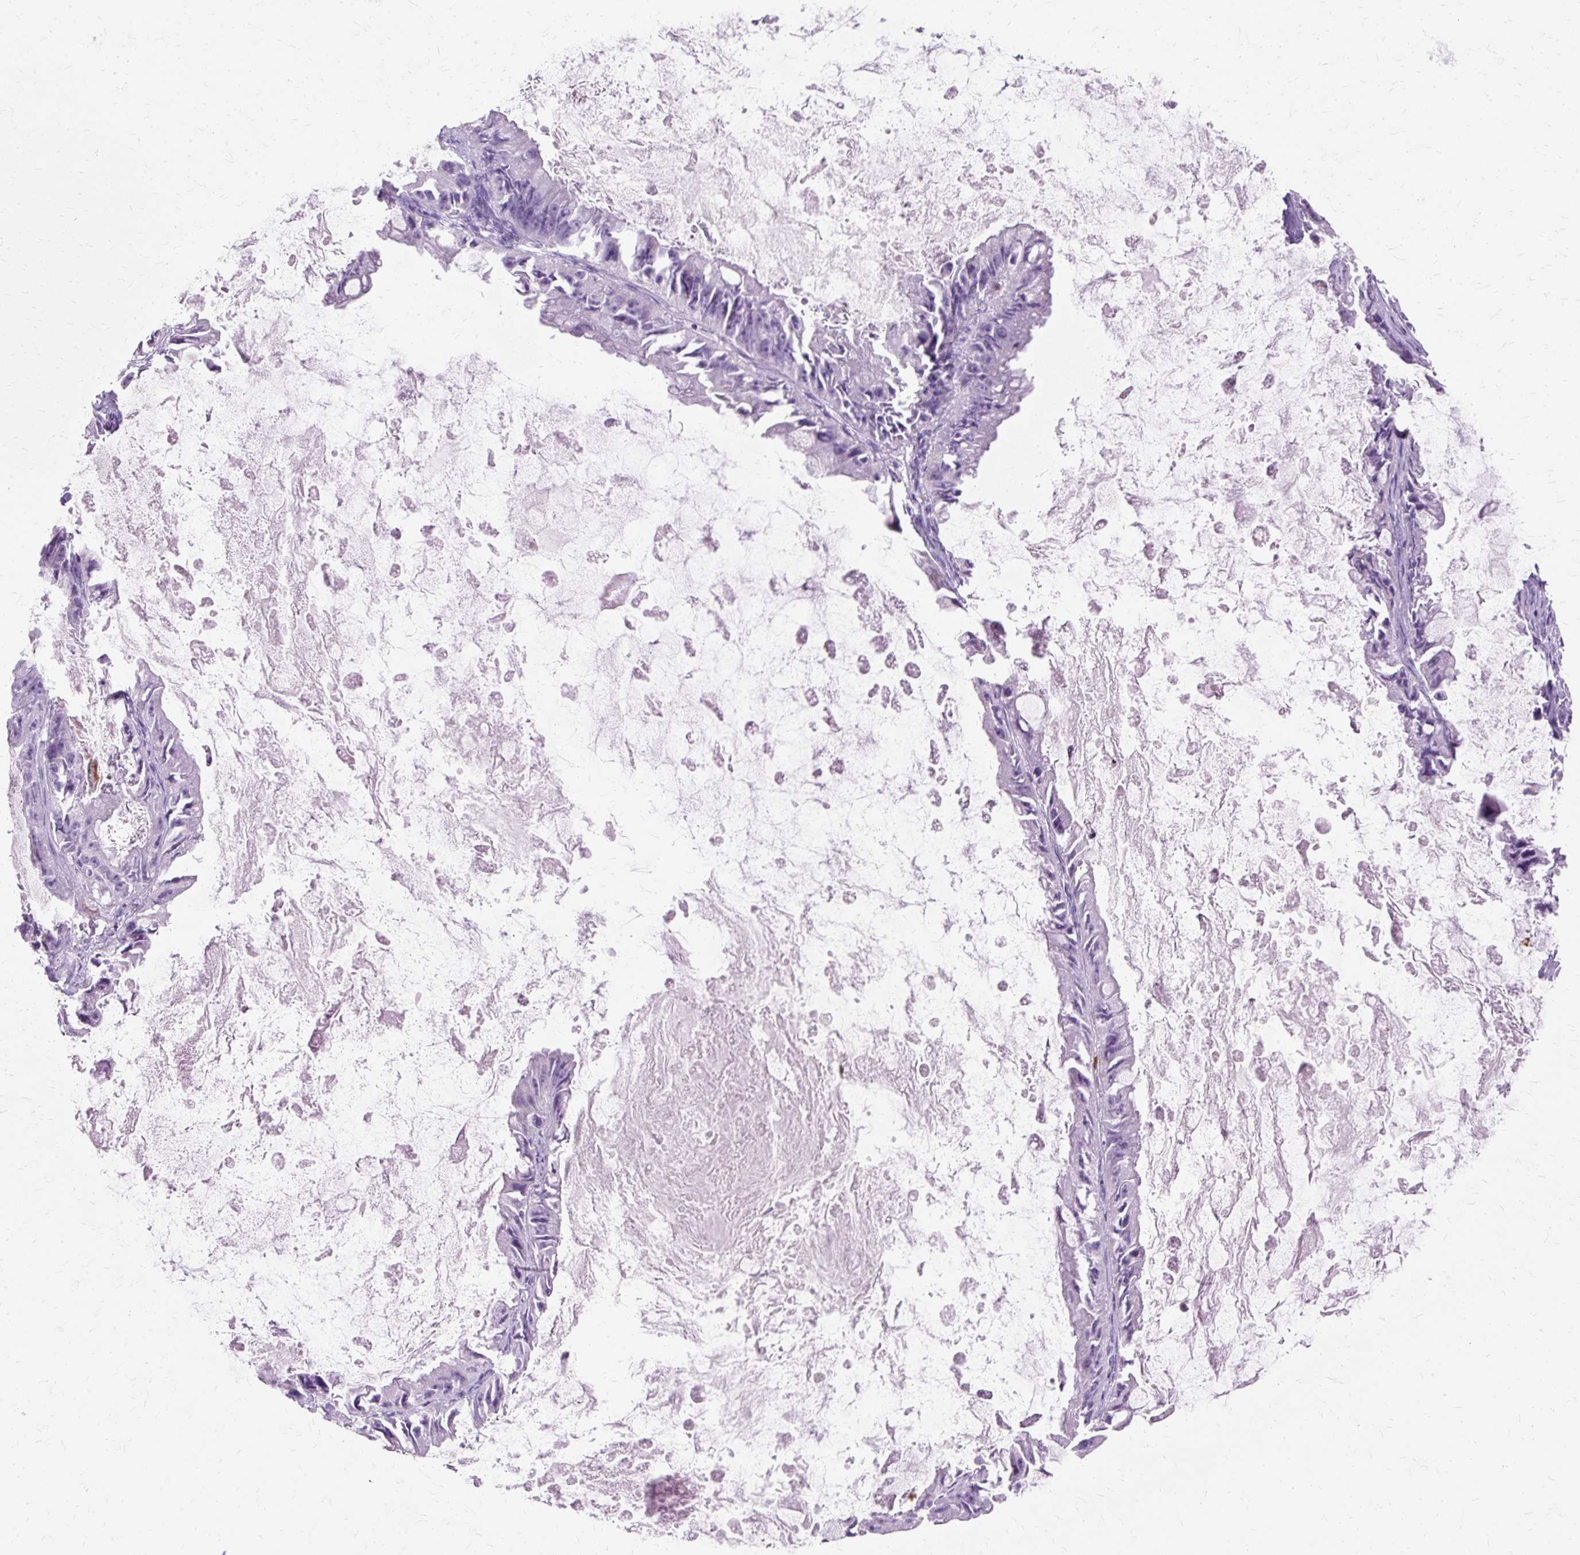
{"staining": {"intensity": "negative", "quantity": "none", "location": "none"}, "tissue": "ovarian cancer", "cell_type": "Tumor cells", "image_type": "cancer", "snomed": [{"axis": "morphology", "description": "Cystadenocarcinoma, mucinous, NOS"}, {"axis": "topography", "description": "Ovary"}], "caption": "Tumor cells are negative for brown protein staining in mucinous cystadenocarcinoma (ovarian).", "gene": "DEFA1", "patient": {"sex": "female", "age": 61}}